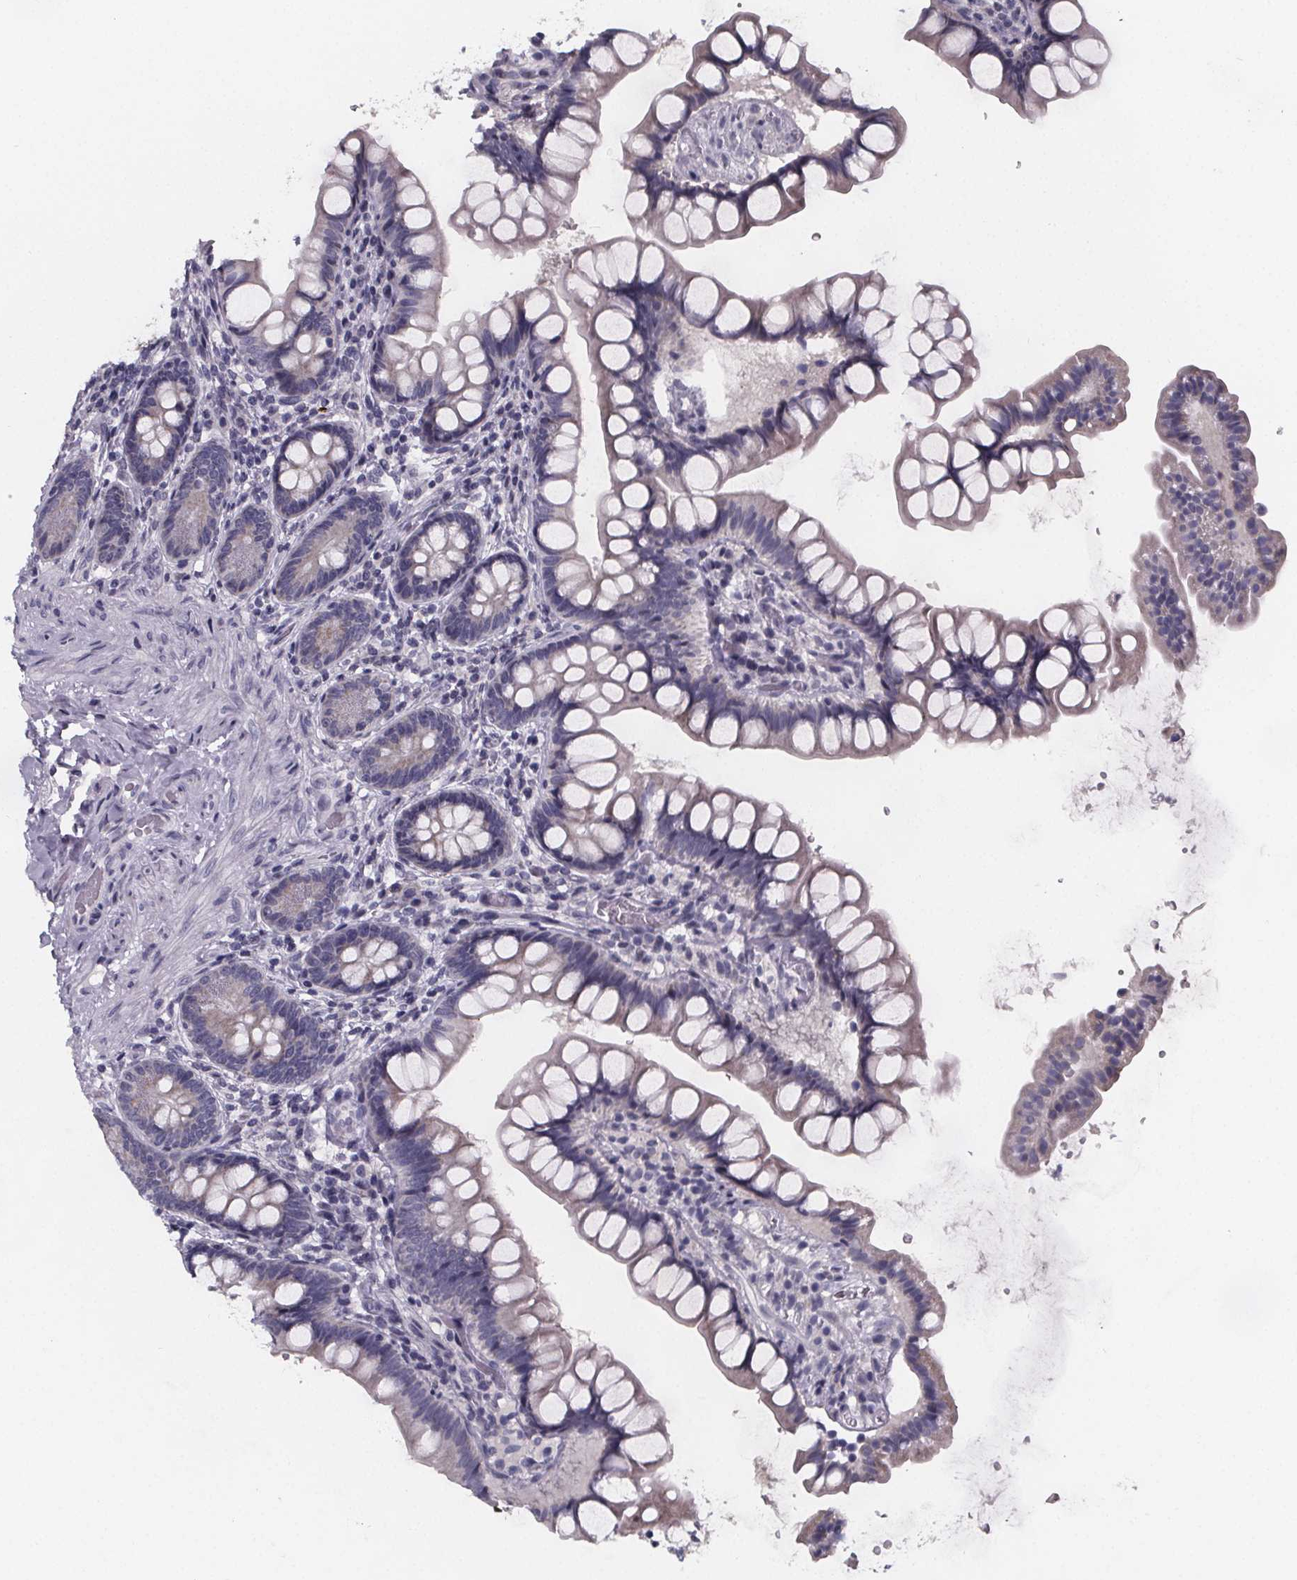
{"staining": {"intensity": "weak", "quantity": "<25%", "location": "cytoplasmic/membranous"}, "tissue": "small intestine", "cell_type": "Glandular cells", "image_type": "normal", "snomed": [{"axis": "morphology", "description": "Normal tissue, NOS"}, {"axis": "topography", "description": "Small intestine"}], "caption": "Immunohistochemistry (IHC) histopathology image of benign small intestine: human small intestine stained with DAB shows no significant protein staining in glandular cells.", "gene": "PAH", "patient": {"sex": "male", "age": 70}}